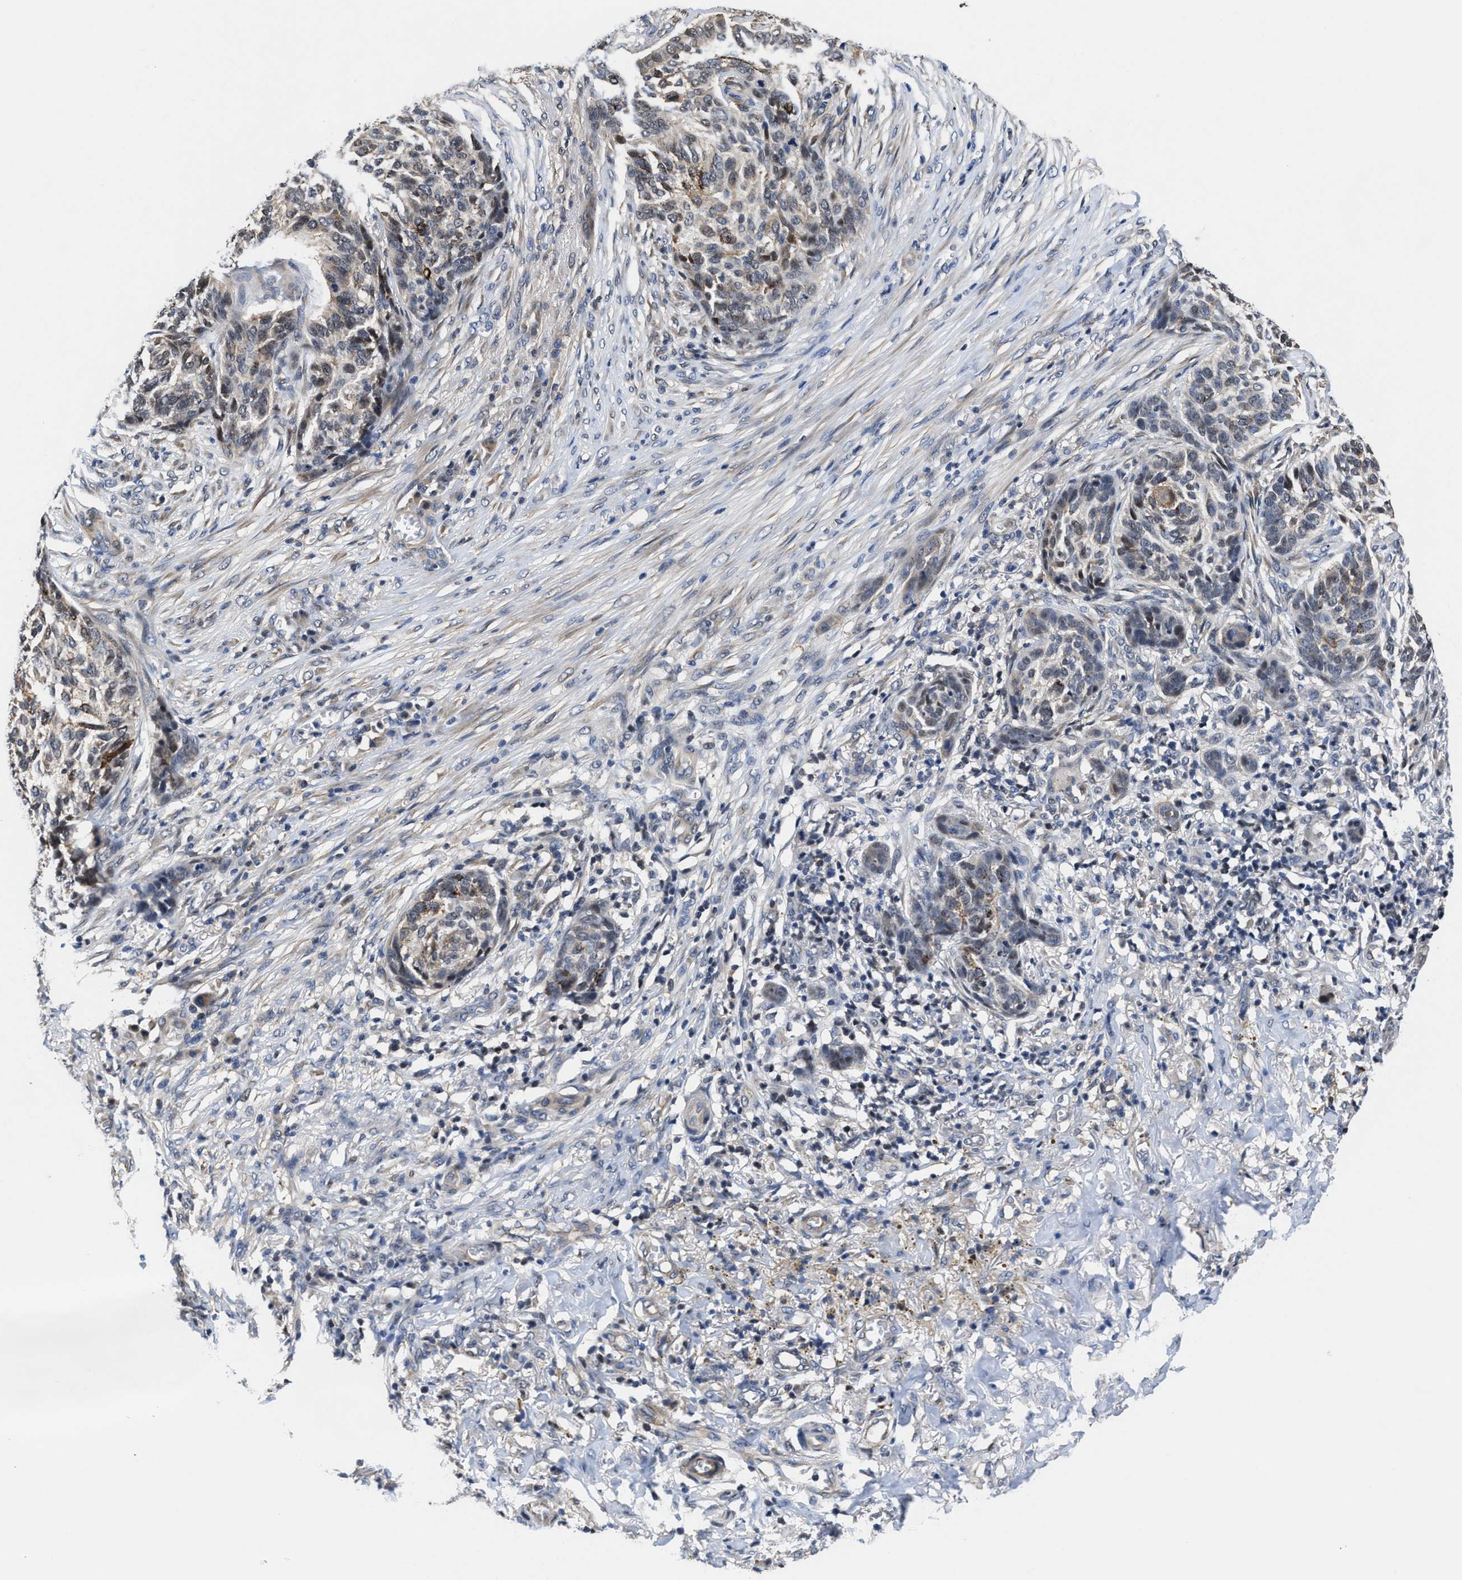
{"staining": {"intensity": "weak", "quantity": "25%-75%", "location": "cytoplasmic/membranous"}, "tissue": "skin cancer", "cell_type": "Tumor cells", "image_type": "cancer", "snomed": [{"axis": "morphology", "description": "Basal cell carcinoma"}, {"axis": "topography", "description": "Skin"}], "caption": "A low amount of weak cytoplasmic/membranous positivity is appreciated in approximately 25%-75% of tumor cells in skin basal cell carcinoma tissue.", "gene": "KIF12", "patient": {"sex": "male", "age": 85}}